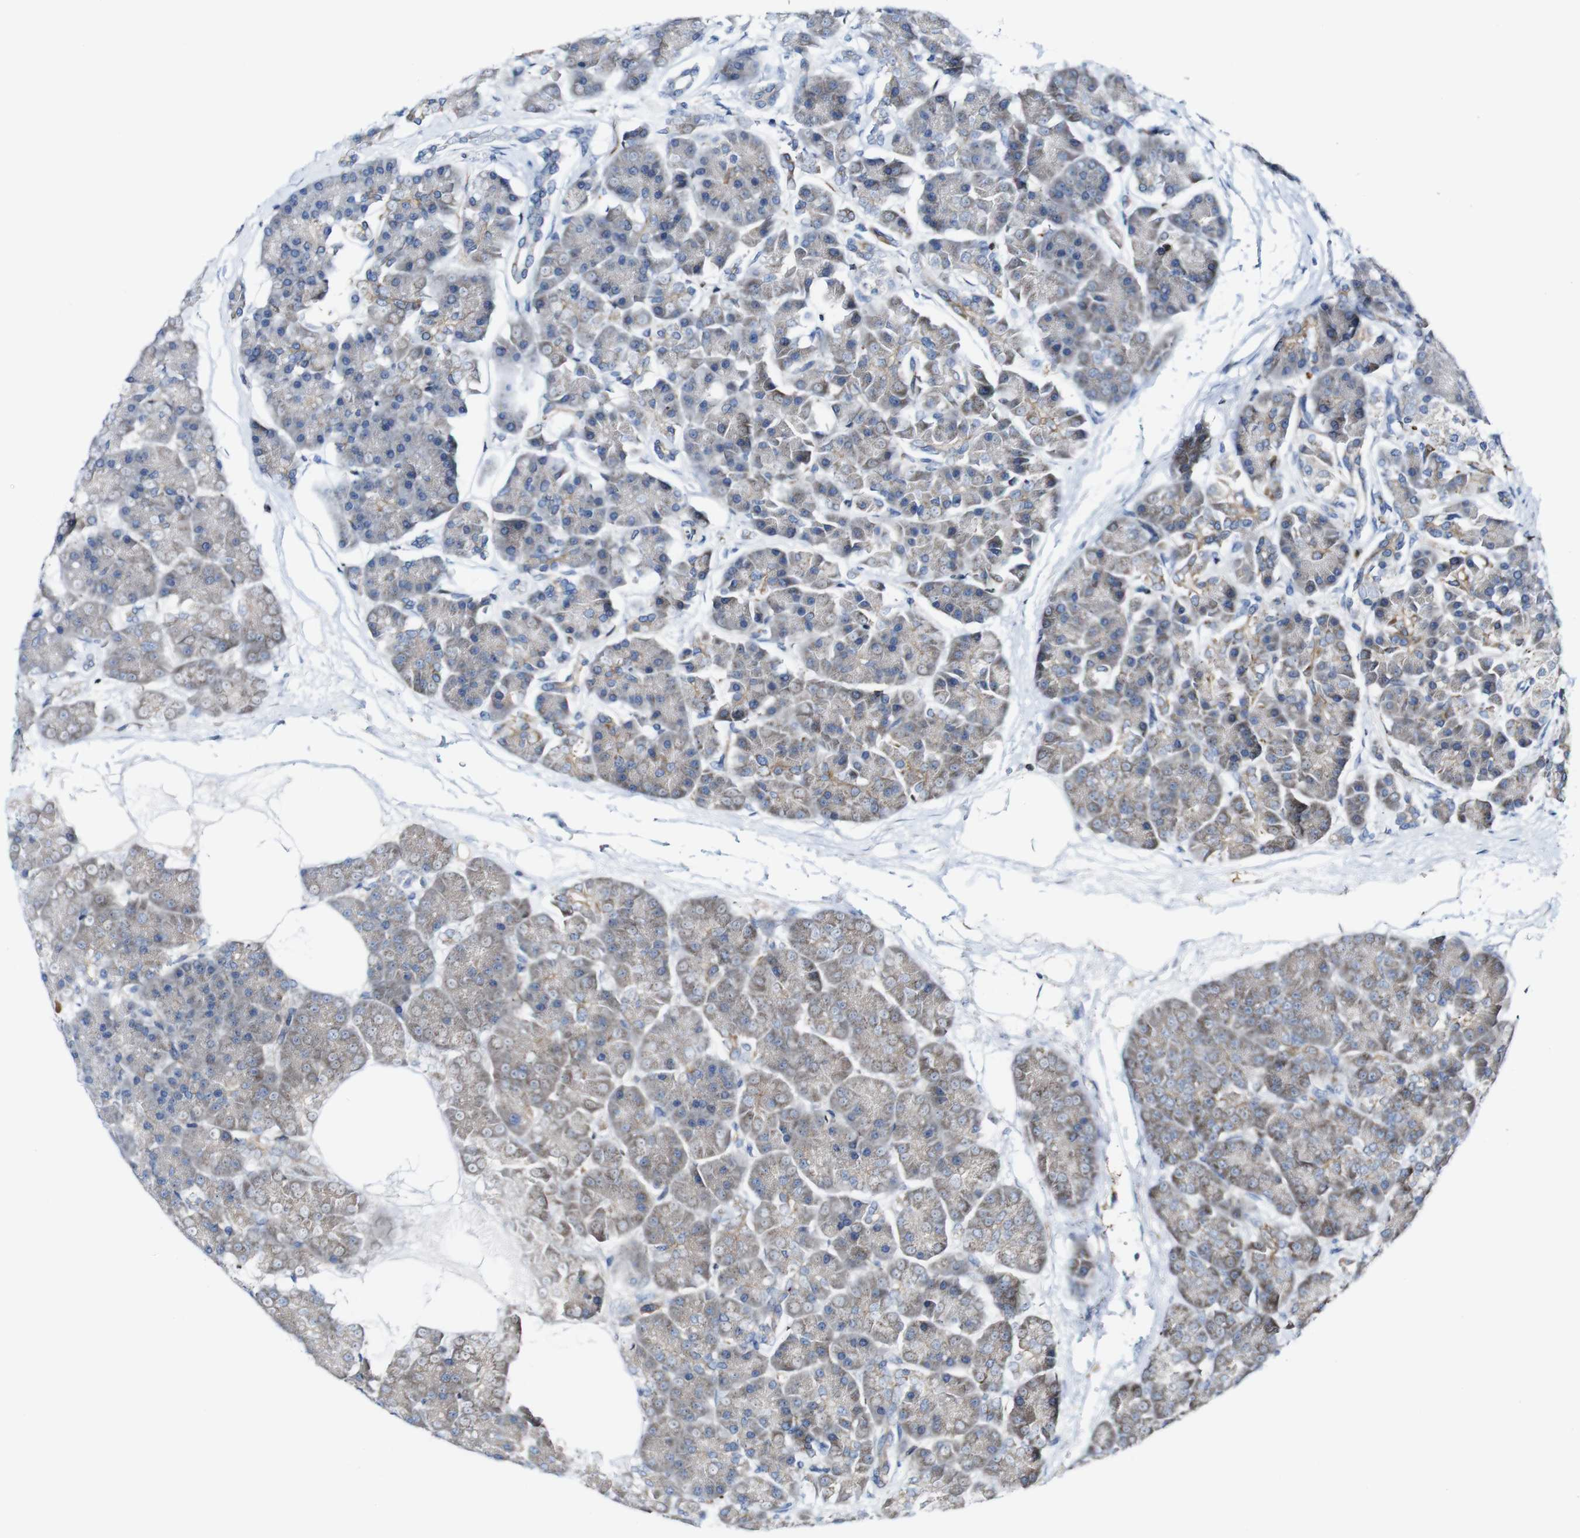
{"staining": {"intensity": "weak", "quantity": ">75%", "location": "cytoplasmic/membranous"}, "tissue": "pancreas", "cell_type": "Exocrine glandular cells", "image_type": "normal", "snomed": [{"axis": "morphology", "description": "Normal tissue, NOS"}, {"axis": "topography", "description": "Pancreas"}], "caption": "Human pancreas stained with a protein marker demonstrates weak staining in exocrine glandular cells.", "gene": "JAK2", "patient": {"sex": "female", "age": 70}}